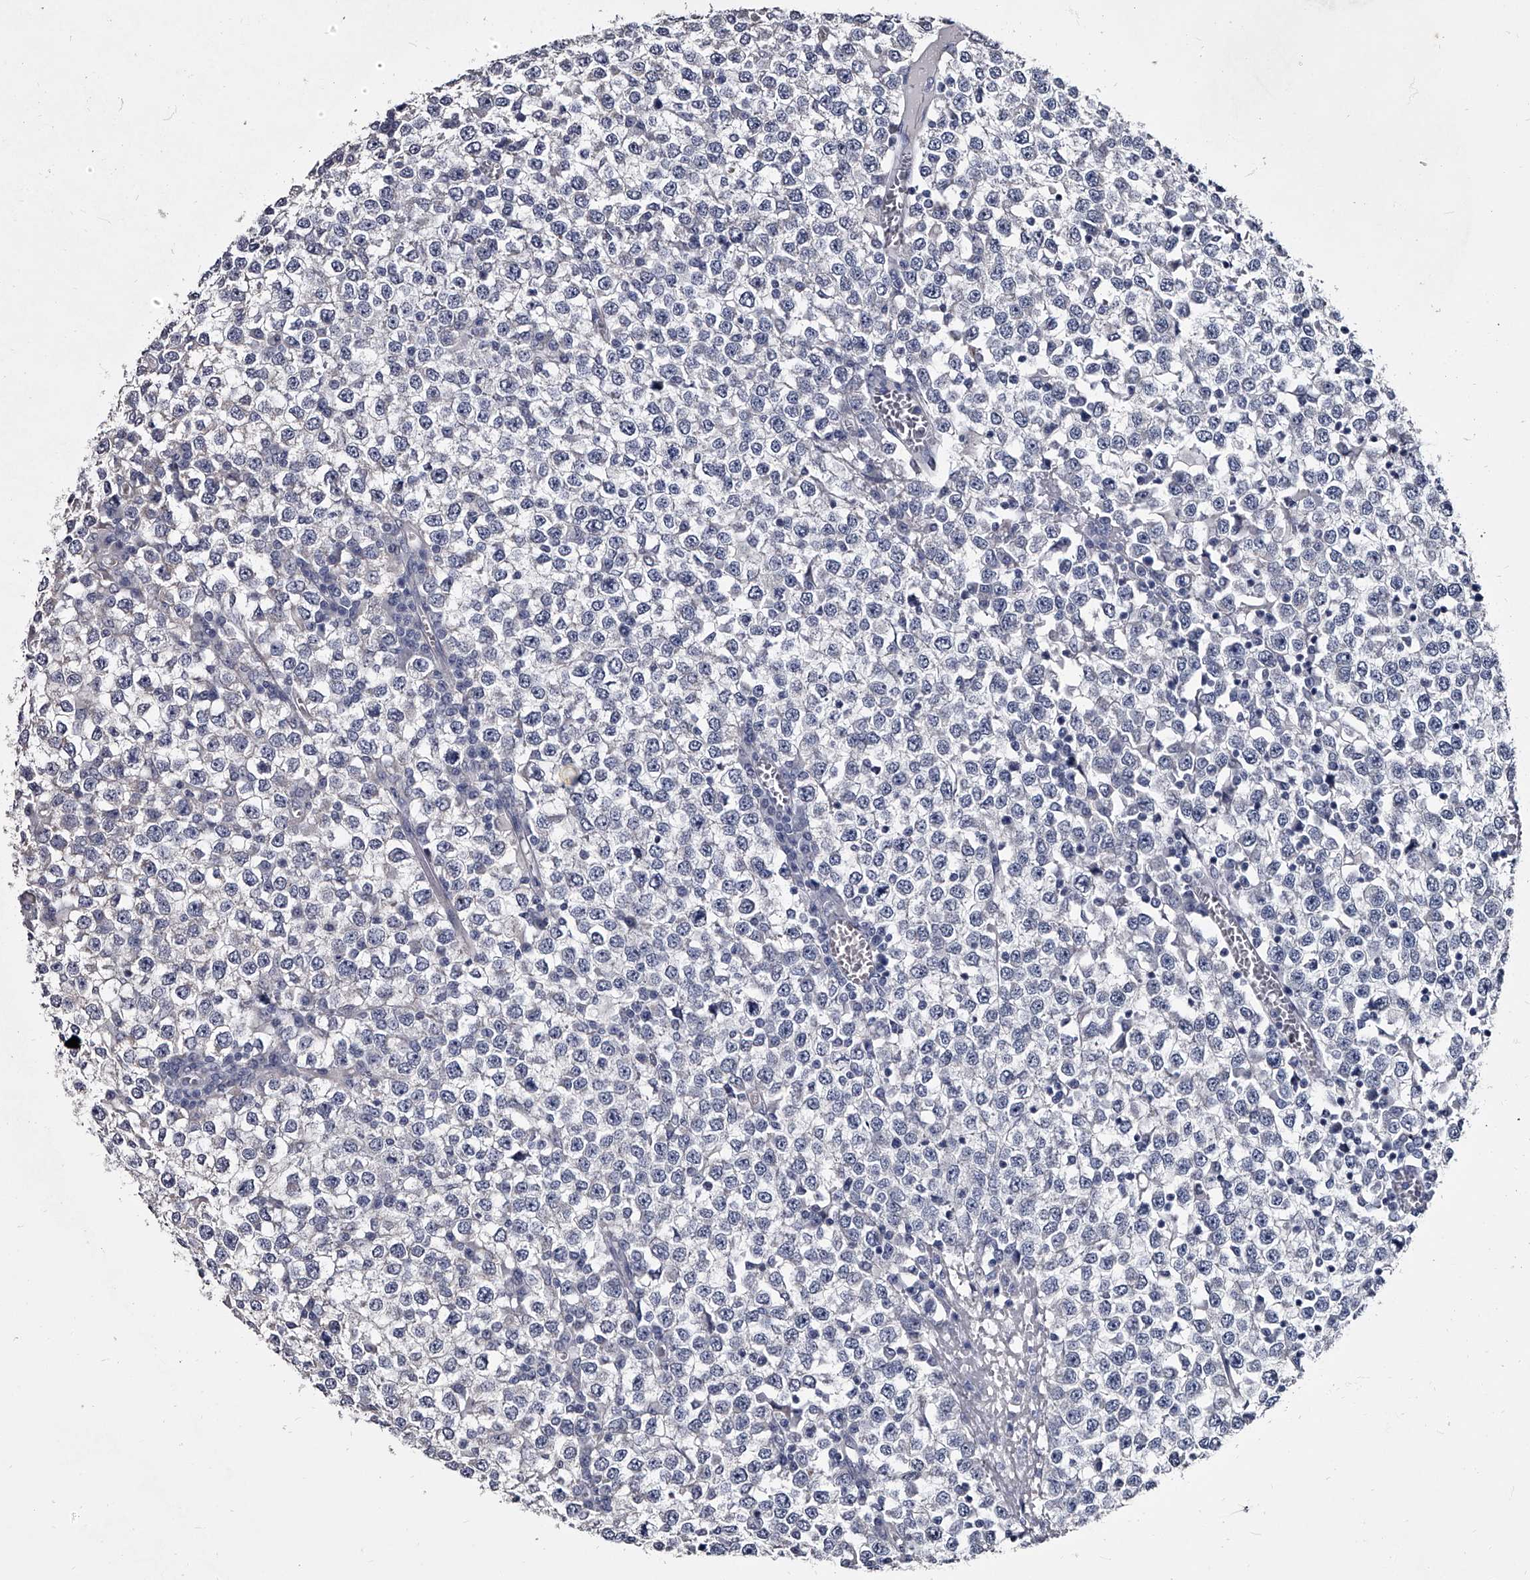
{"staining": {"intensity": "negative", "quantity": "none", "location": "none"}, "tissue": "testis cancer", "cell_type": "Tumor cells", "image_type": "cancer", "snomed": [{"axis": "morphology", "description": "Seminoma, NOS"}, {"axis": "topography", "description": "Testis"}], "caption": "The immunohistochemistry (IHC) image has no significant positivity in tumor cells of seminoma (testis) tissue.", "gene": "GAPVD1", "patient": {"sex": "male", "age": 65}}